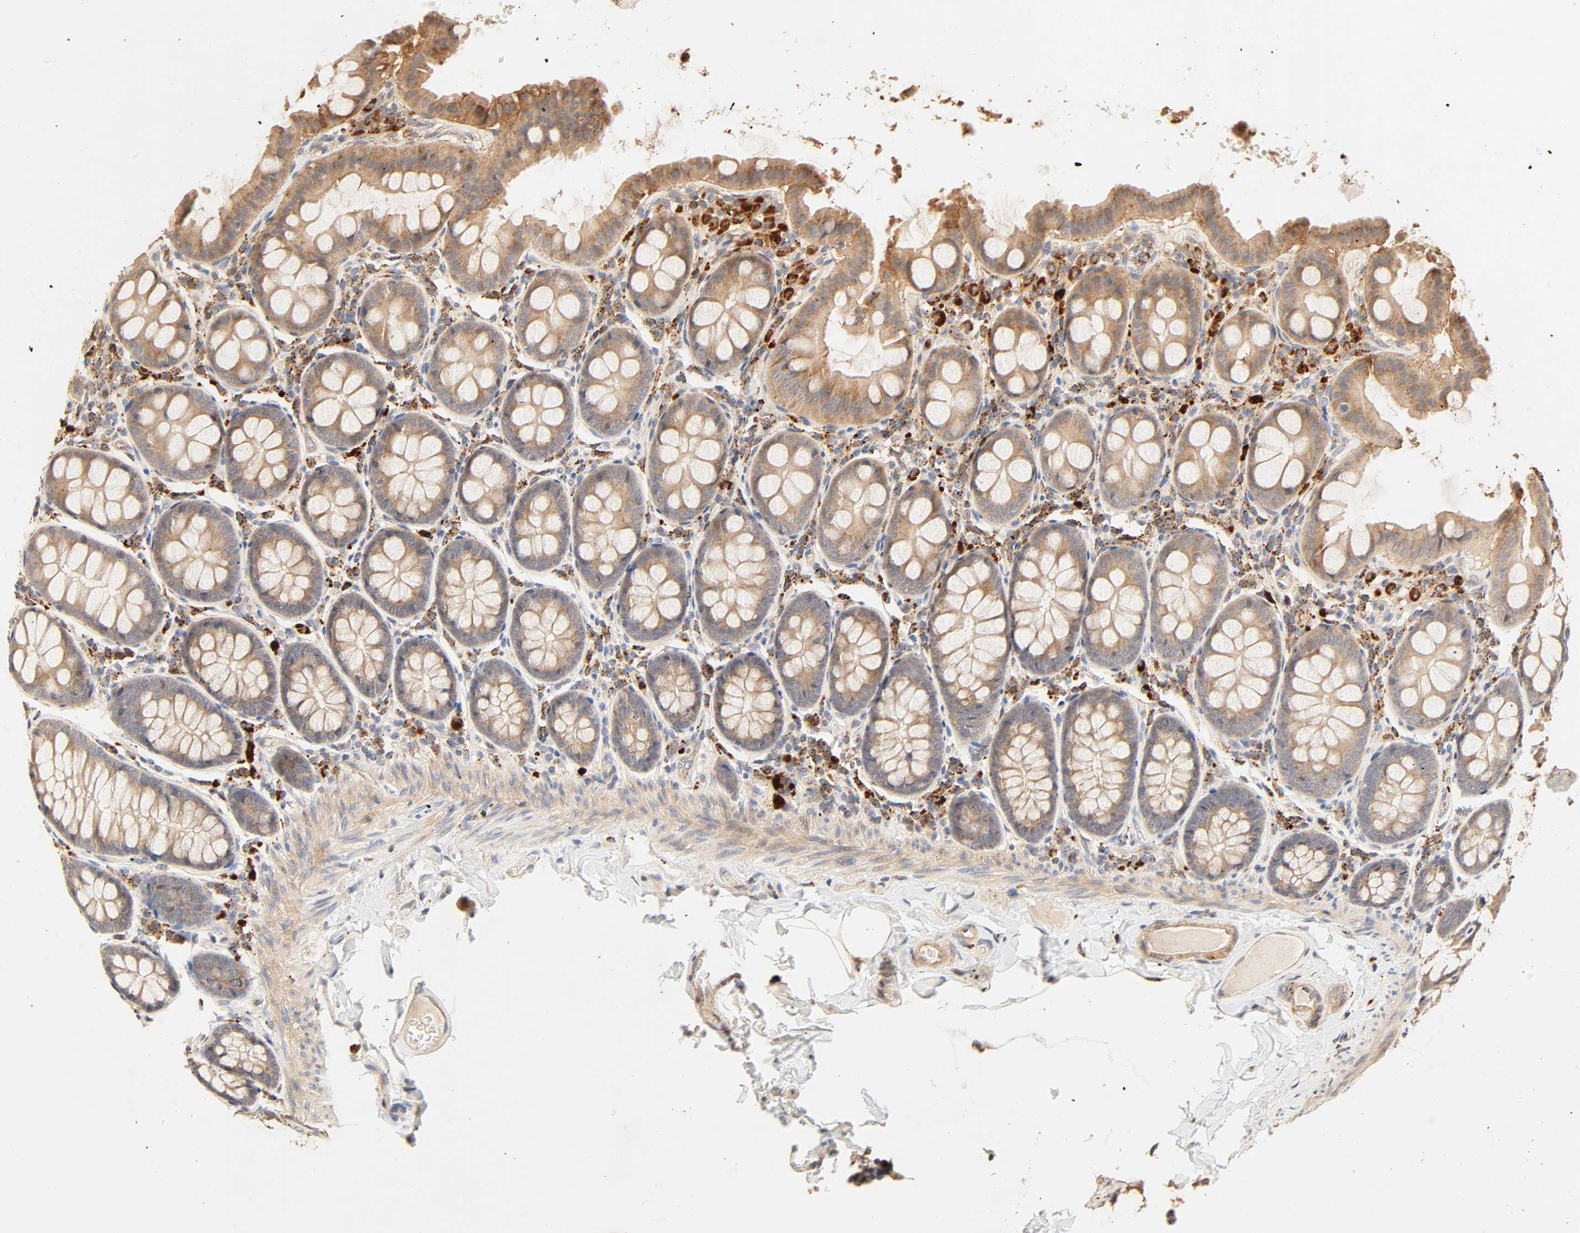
{"staining": {"intensity": "moderate", "quantity": ">75%", "location": "cytoplasmic/membranous"}, "tissue": "colon", "cell_type": "Endothelial cells", "image_type": "normal", "snomed": [{"axis": "morphology", "description": "Normal tissue, NOS"}, {"axis": "topography", "description": "Colon"}], "caption": "Immunohistochemistry of unremarkable human colon reveals medium levels of moderate cytoplasmic/membranous positivity in approximately >75% of endothelial cells. (DAB IHC with brightfield microscopy, high magnification).", "gene": "MAPK6", "patient": {"sex": "female", "age": 61}}